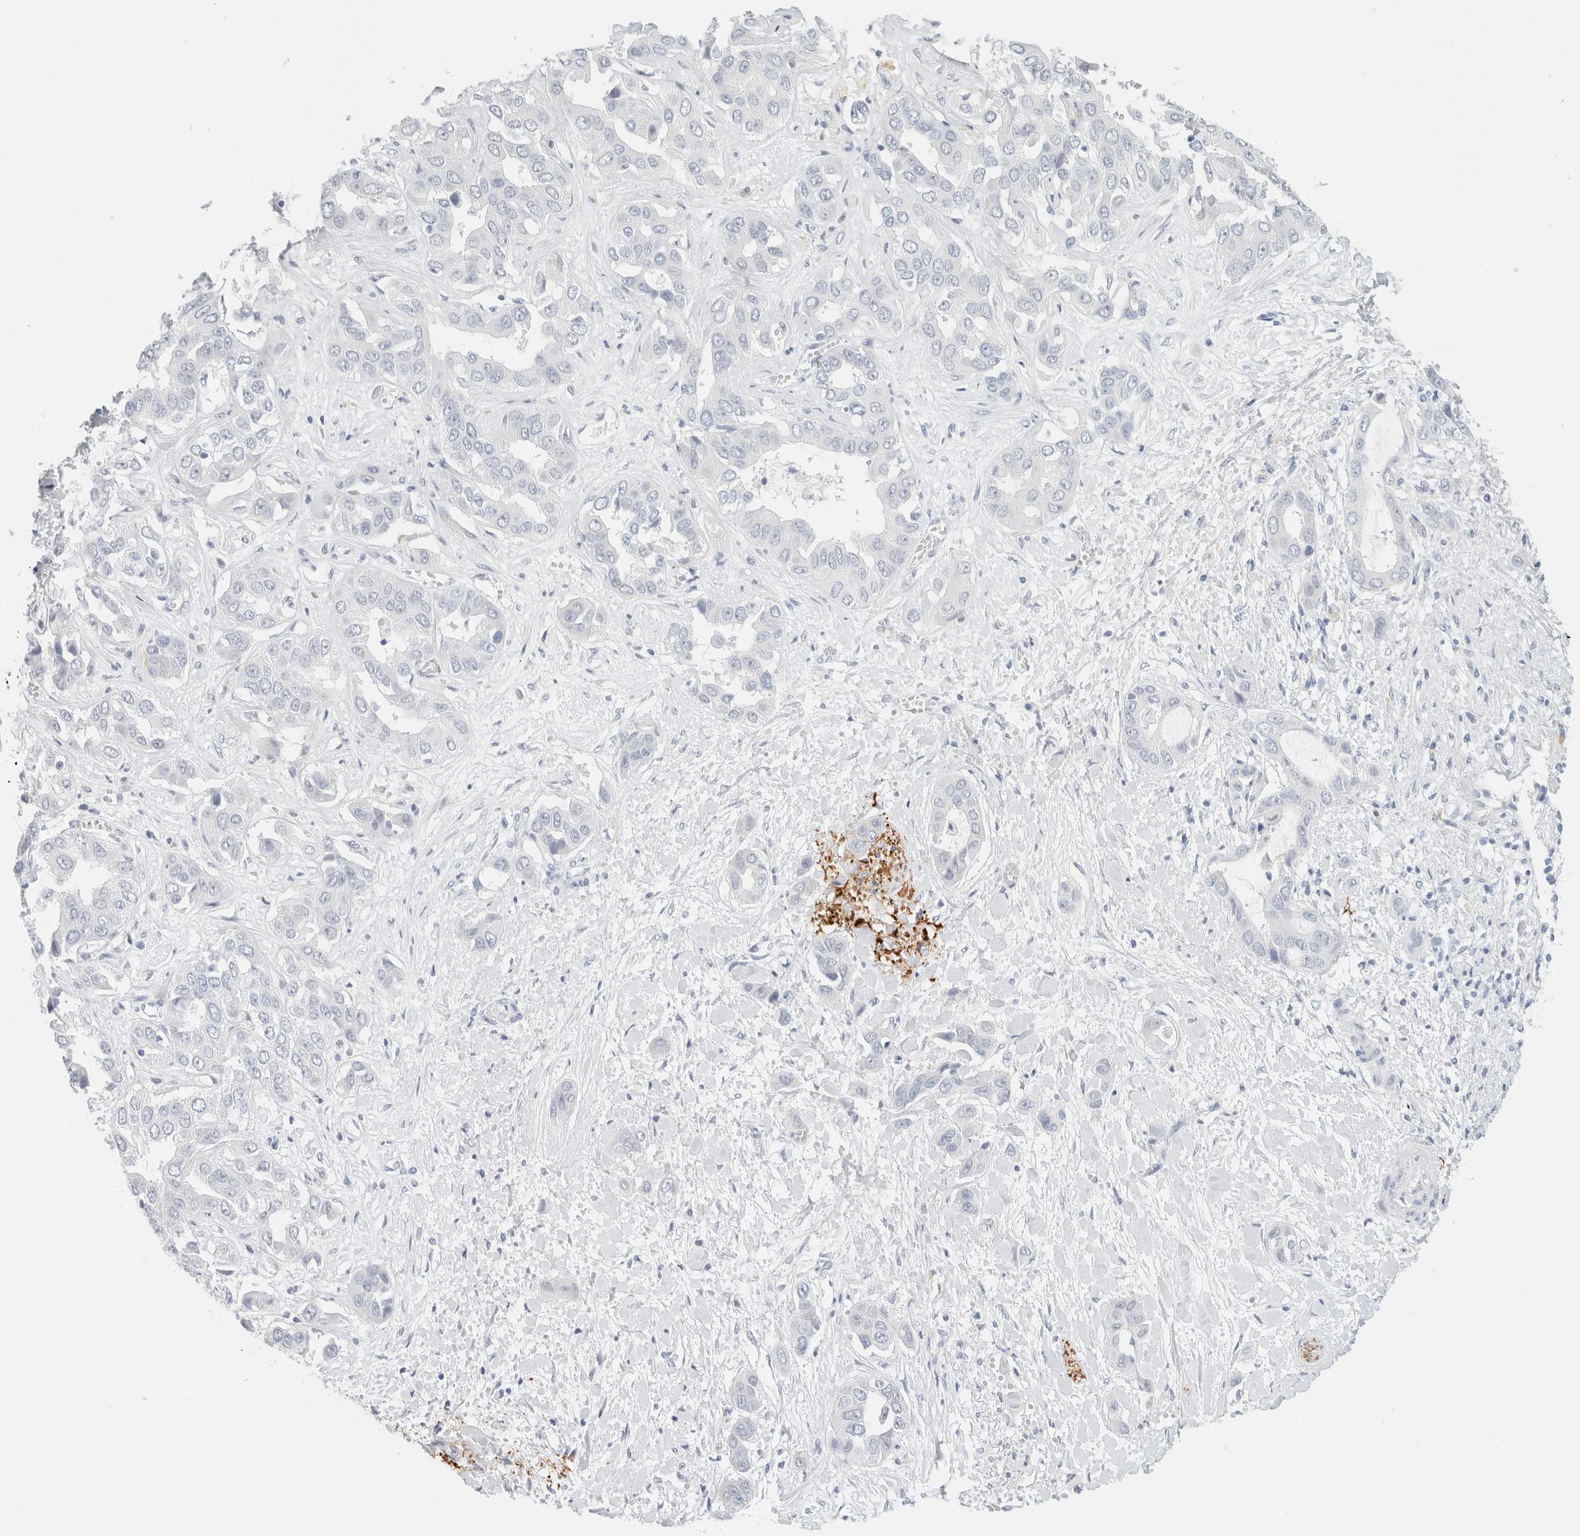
{"staining": {"intensity": "negative", "quantity": "none", "location": "none"}, "tissue": "liver cancer", "cell_type": "Tumor cells", "image_type": "cancer", "snomed": [{"axis": "morphology", "description": "Cholangiocarcinoma"}, {"axis": "topography", "description": "Liver"}], "caption": "Liver cancer was stained to show a protein in brown. There is no significant positivity in tumor cells. (Stains: DAB IHC with hematoxylin counter stain, Microscopy: brightfield microscopy at high magnification).", "gene": "RTN4", "patient": {"sex": "female", "age": 52}}